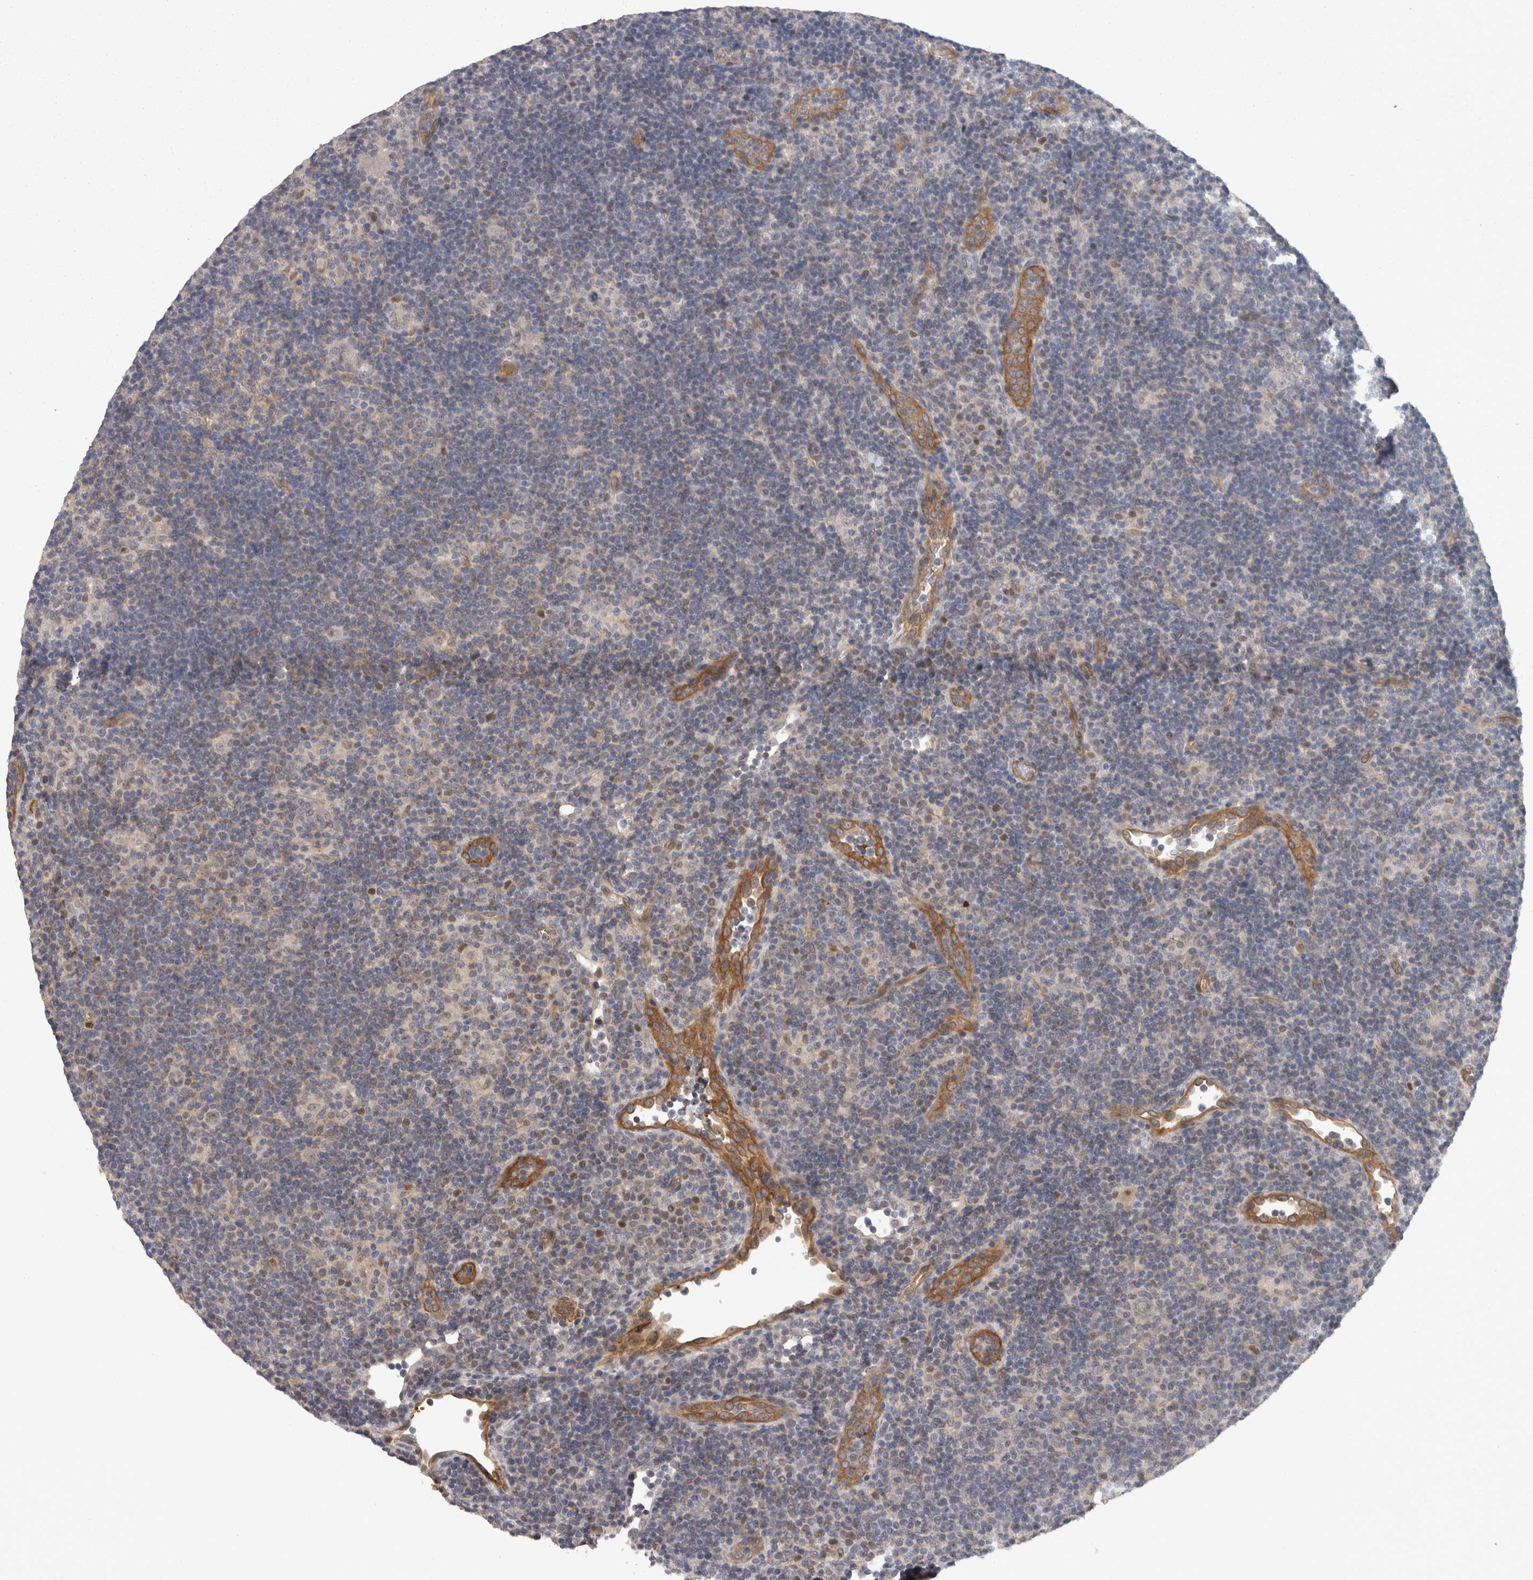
{"staining": {"intensity": "negative", "quantity": "none", "location": "none"}, "tissue": "lymphoma", "cell_type": "Tumor cells", "image_type": "cancer", "snomed": [{"axis": "morphology", "description": "Hodgkin's disease, NOS"}, {"axis": "topography", "description": "Lymph node"}], "caption": "A high-resolution histopathology image shows IHC staining of lymphoma, which exhibits no significant staining in tumor cells.", "gene": "RMDN1", "patient": {"sex": "female", "age": 57}}